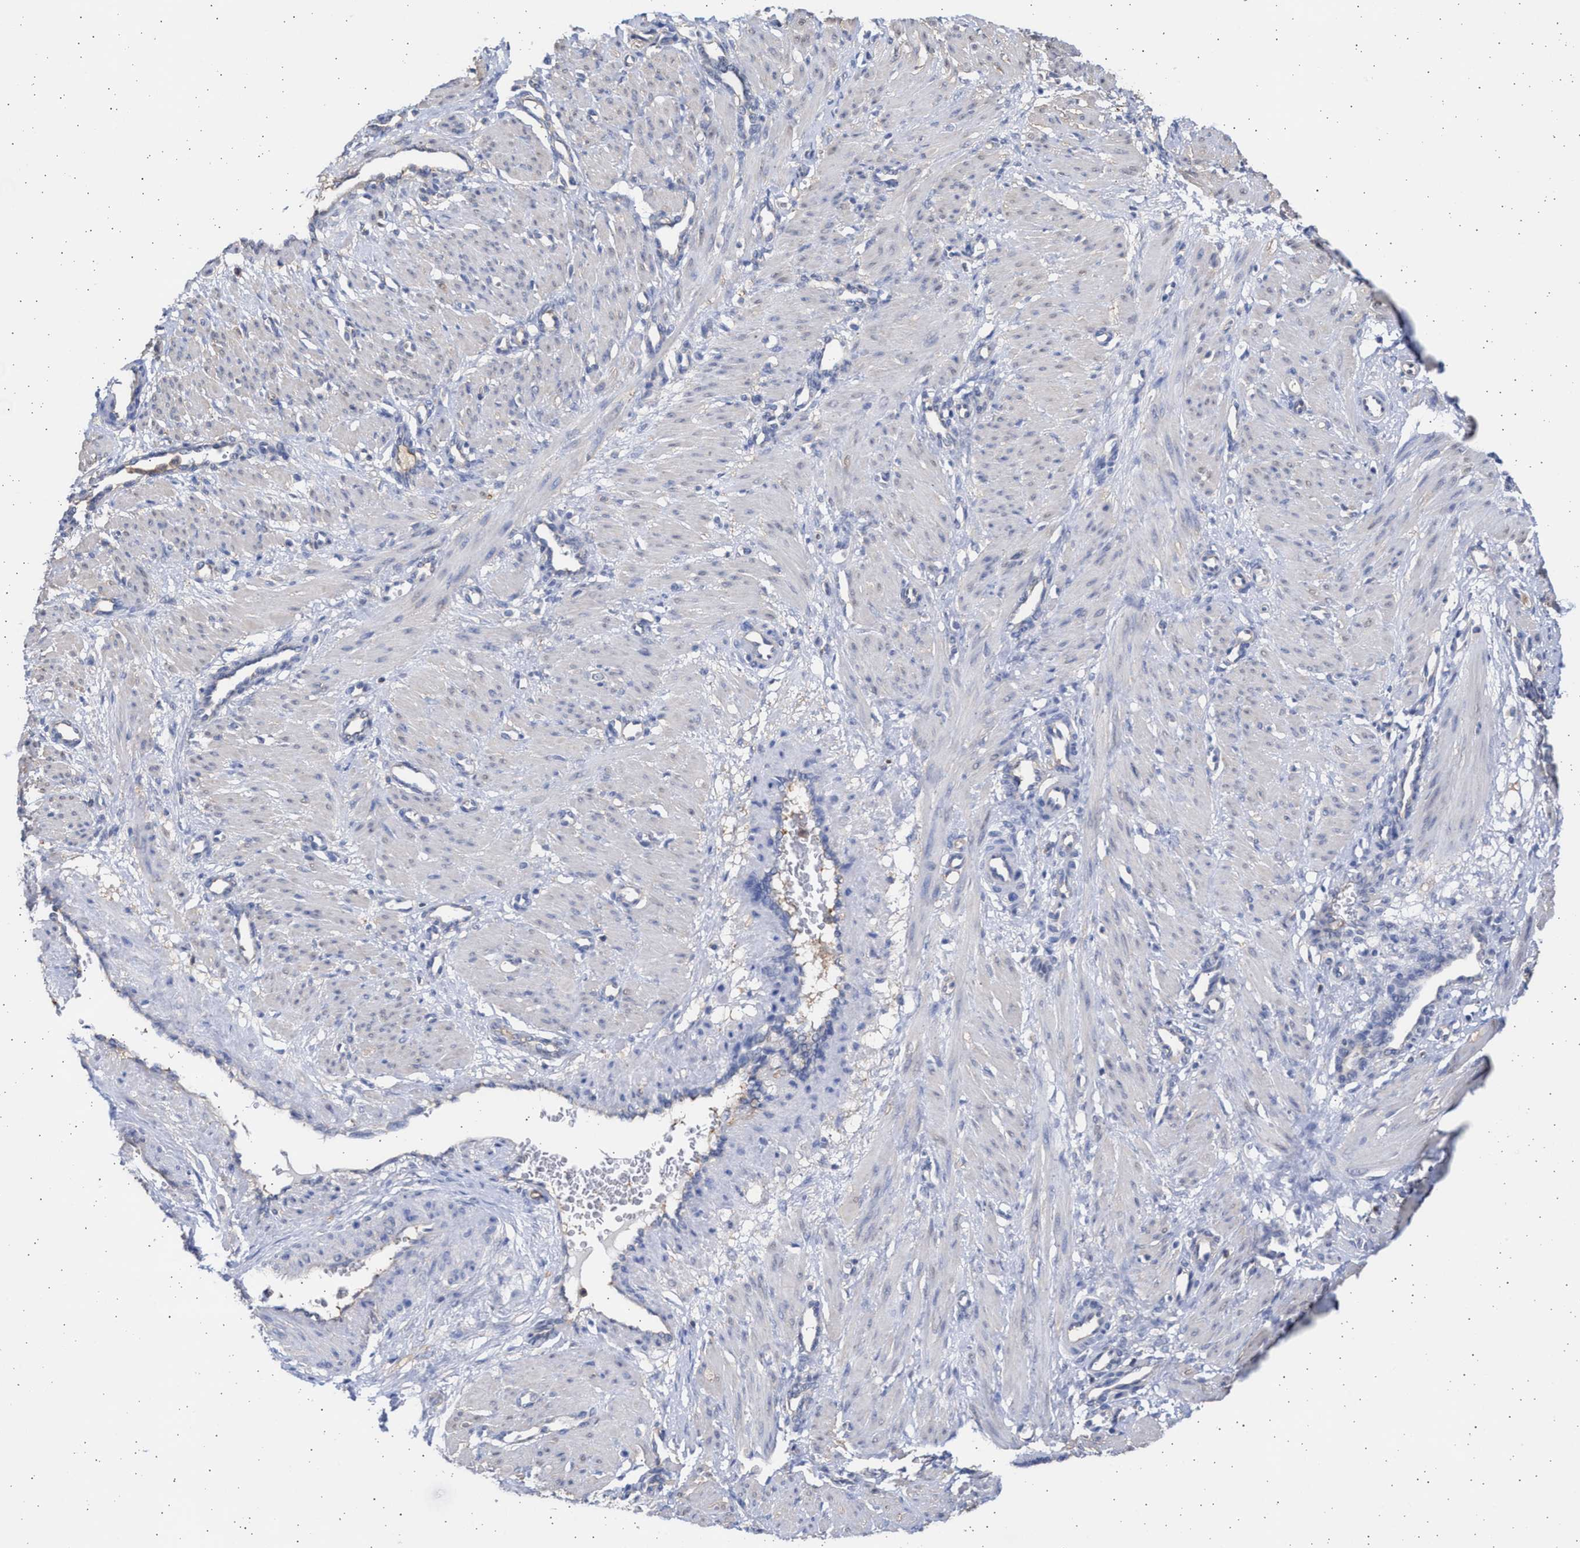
{"staining": {"intensity": "weak", "quantity": "<25%", "location": "cytoplasmic/membranous"}, "tissue": "smooth muscle", "cell_type": "Smooth muscle cells", "image_type": "normal", "snomed": [{"axis": "morphology", "description": "Normal tissue, NOS"}, {"axis": "topography", "description": "Endometrium"}], "caption": "Immunohistochemical staining of unremarkable human smooth muscle displays no significant staining in smooth muscle cells.", "gene": "ALDOC", "patient": {"sex": "female", "age": 33}}